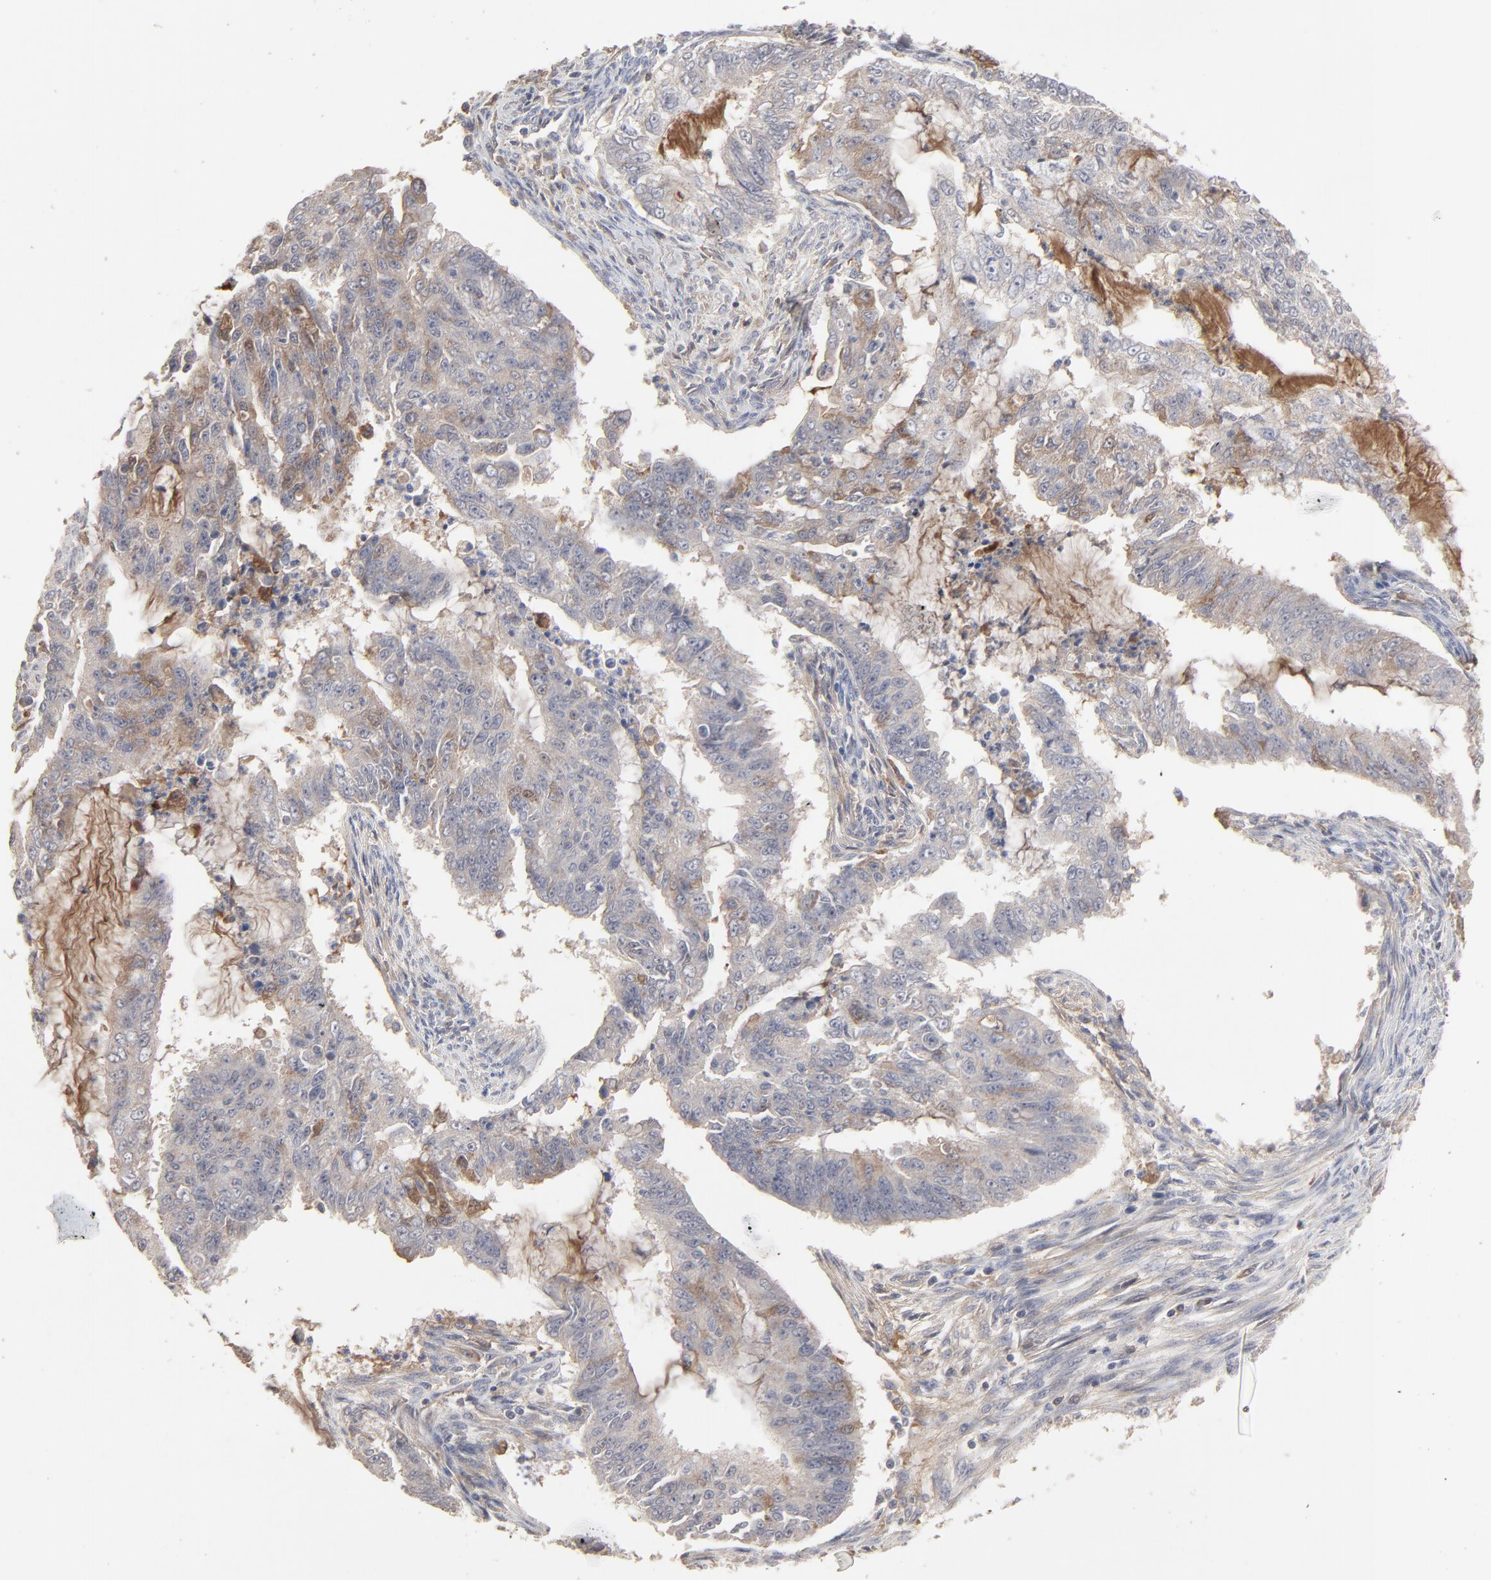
{"staining": {"intensity": "weak", "quantity": ">75%", "location": "cytoplasmic/membranous"}, "tissue": "endometrial cancer", "cell_type": "Tumor cells", "image_type": "cancer", "snomed": [{"axis": "morphology", "description": "Adenocarcinoma, NOS"}, {"axis": "topography", "description": "Endometrium"}], "caption": "High-magnification brightfield microscopy of endometrial cancer stained with DAB (3,3'-diaminobenzidine) (brown) and counterstained with hematoxylin (blue). tumor cells exhibit weak cytoplasmic/membranous staining is identified in about>75% of cells. Ihc stains the protein of interest in brown and the nuclei are stained blue.", "gene": "VPREB3", "patient": {"sex": "female", "age": 75}}